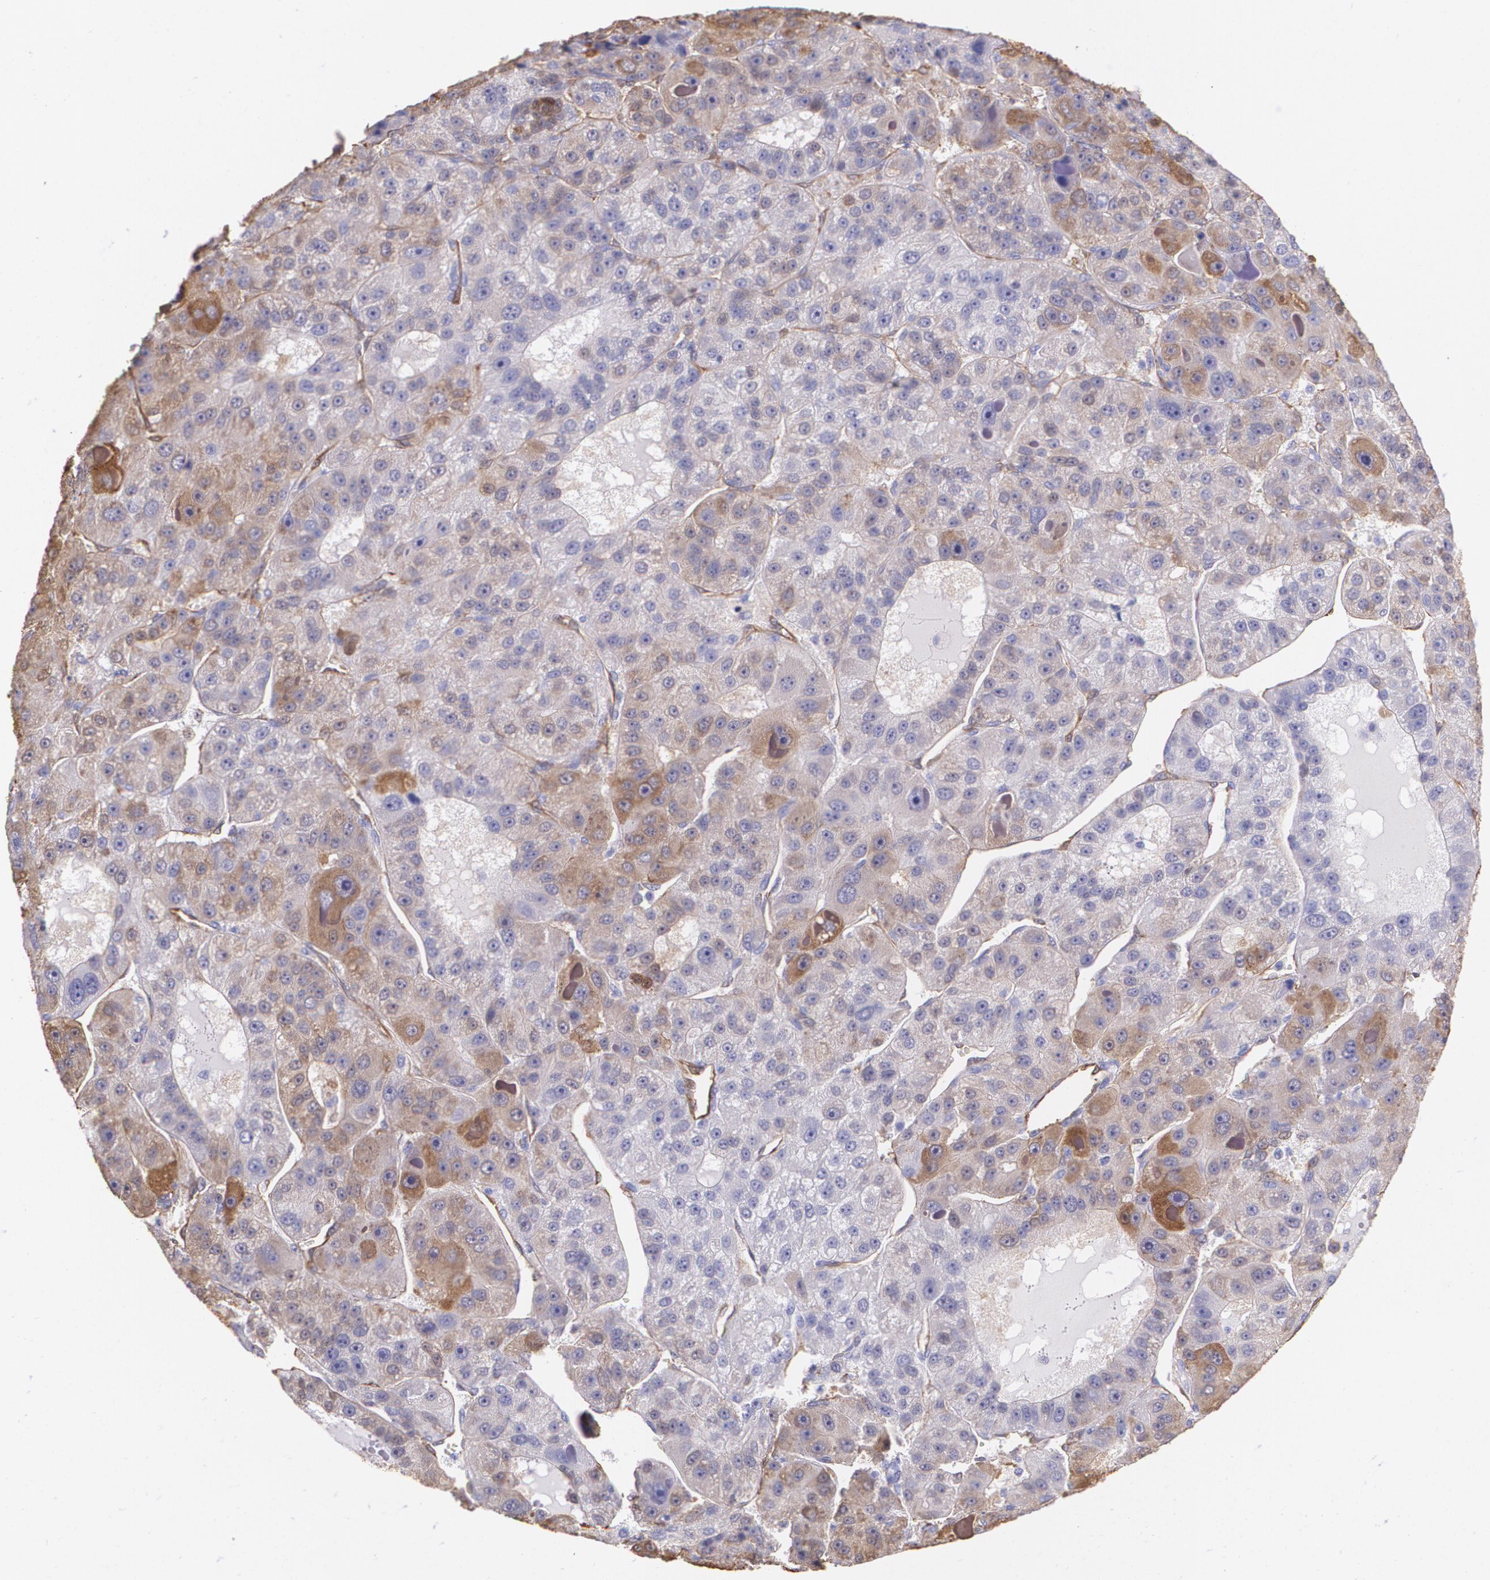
{"staining": {"intensity": "weak", "quantity": "<25%", "location": "cytoplasmic/membranous"}, "tissue": "liver cancer", "cell_type": "Tumor cells", "image_type": "cancer", "snomed": [{"axis": "morphology", "description": "Carcinoma, Hepatocellular, NOS"}, {"axis": "topography", "description": "Liver"}], "caption": "Immunohistochemistry (IHC) micrograph of neoplastic tissue: human liver cancer (hepatocellular carcinoma) stained with DAB demonstrates no significant protein positivity in tumor cells.", "gene": "MMP2", "patient": {"sex": "male", "age": 76}}